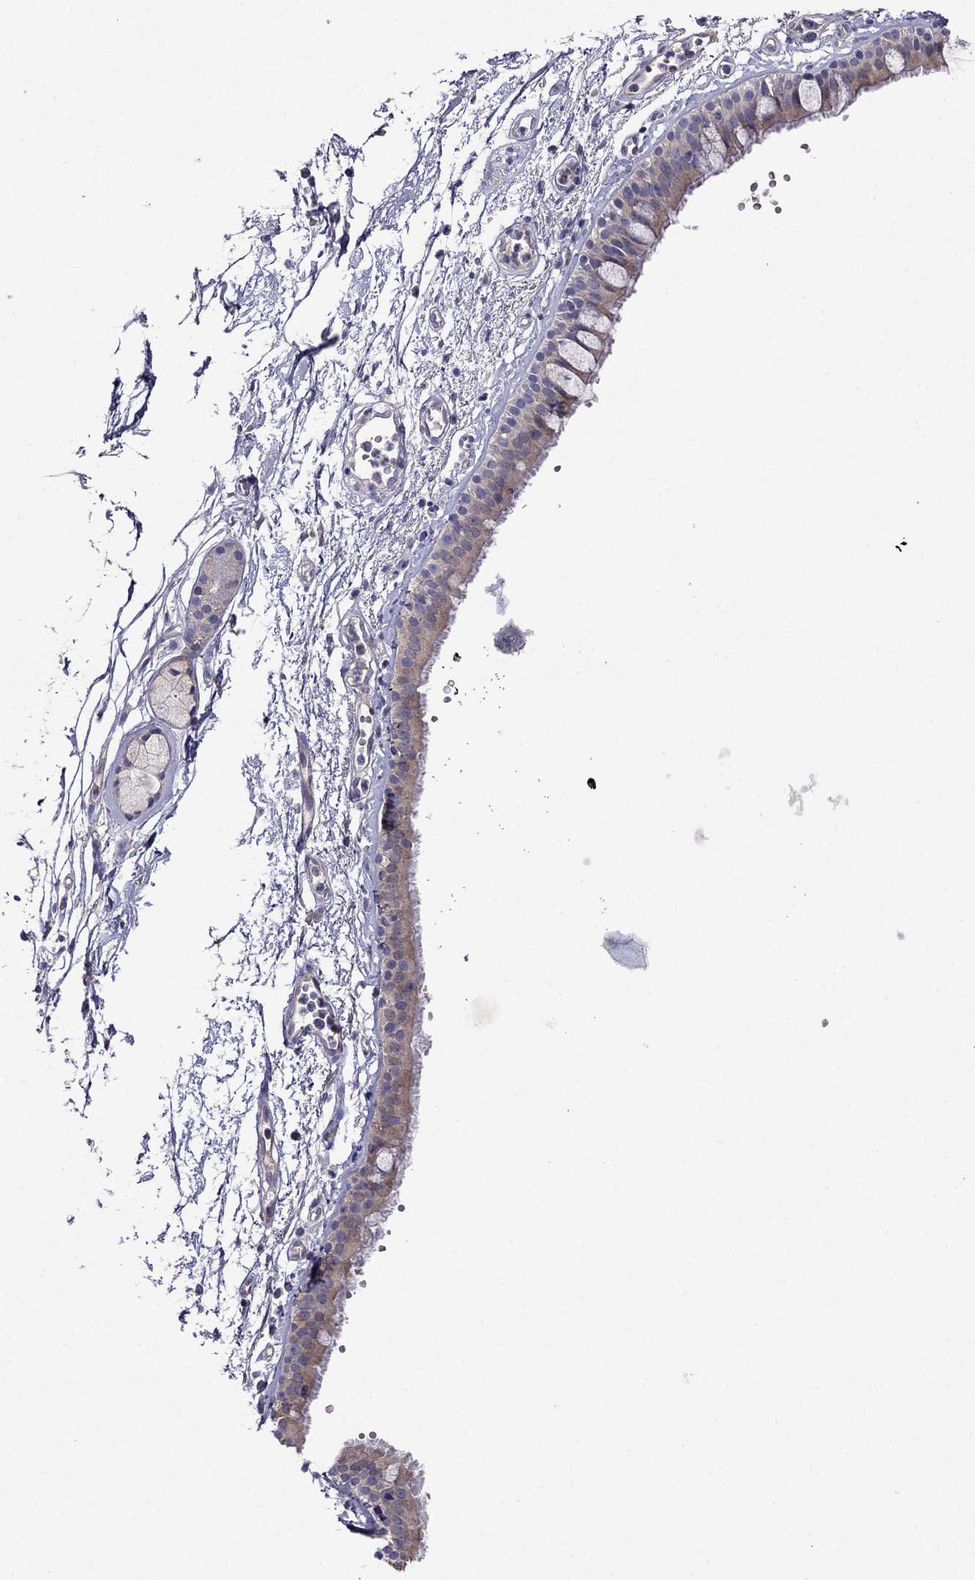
{"staining": {"intensity": "moderate", "quantity": ">75%", "location": "cytoplasmic/membranous"}, "tissue": "bronchus", "cell_type": "Respiratory epithelial cells", "image_type": "normal", "snomed": [{"axis": "morphology", "description": "Normal tissue, NOS"}, {"axis": "topography", "description": "Cartilage tissue"}, {"axis": "topography", "description": "Bronchus"}], "caption": "Immunohistochemistry (IHC) image of normal bronchus stained for a protein (brown), which displays medium levels of moderate cytoplasmic/membranous positivity in approximately >75% of respiratory epithelial cells.", "gene": "SCNN1D", "patient": {"sex": "male", "age": 66}}